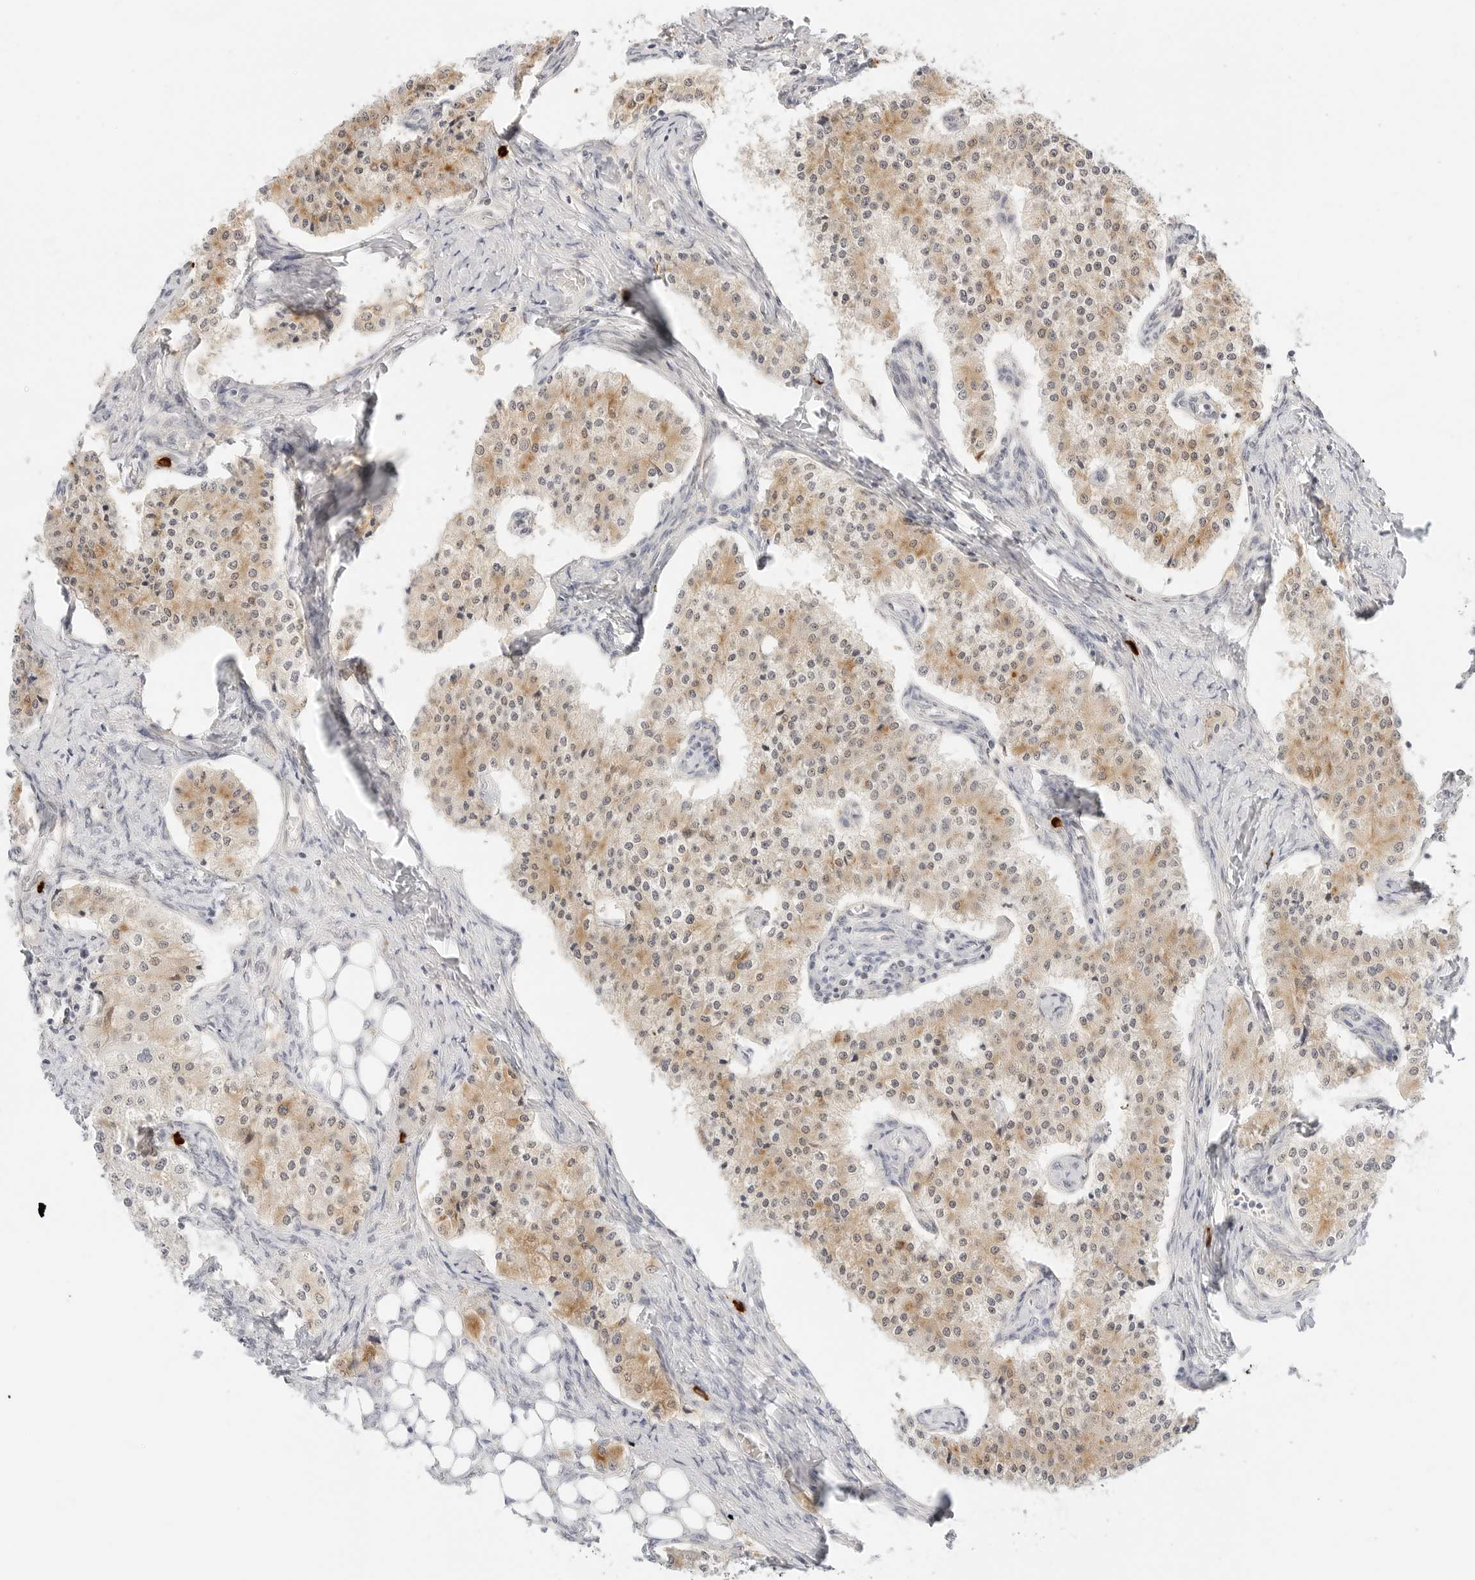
{"staining": {"intensity": "moderate", "quantity": "25%-75%", "location": "cytoplasmic/membranous"}, "tissue": "carcinoid", "cell_type": "Tumor cells", "image_type": "cancer", "snomed": [{"axis": "morphology", "description": "Carcinoid, malignant, NOS"}, {"axis": "topography", "description": "Colon"}], "caption": "Carcinoid (malignant) was stained to show a protein in brown. There is medium levels of moderate cytoplasmic/membranous staining in approximately 25%-75% of tumor cells.", "gene": "TEKT2", "patient": {"sex": "female", "age": 52}}